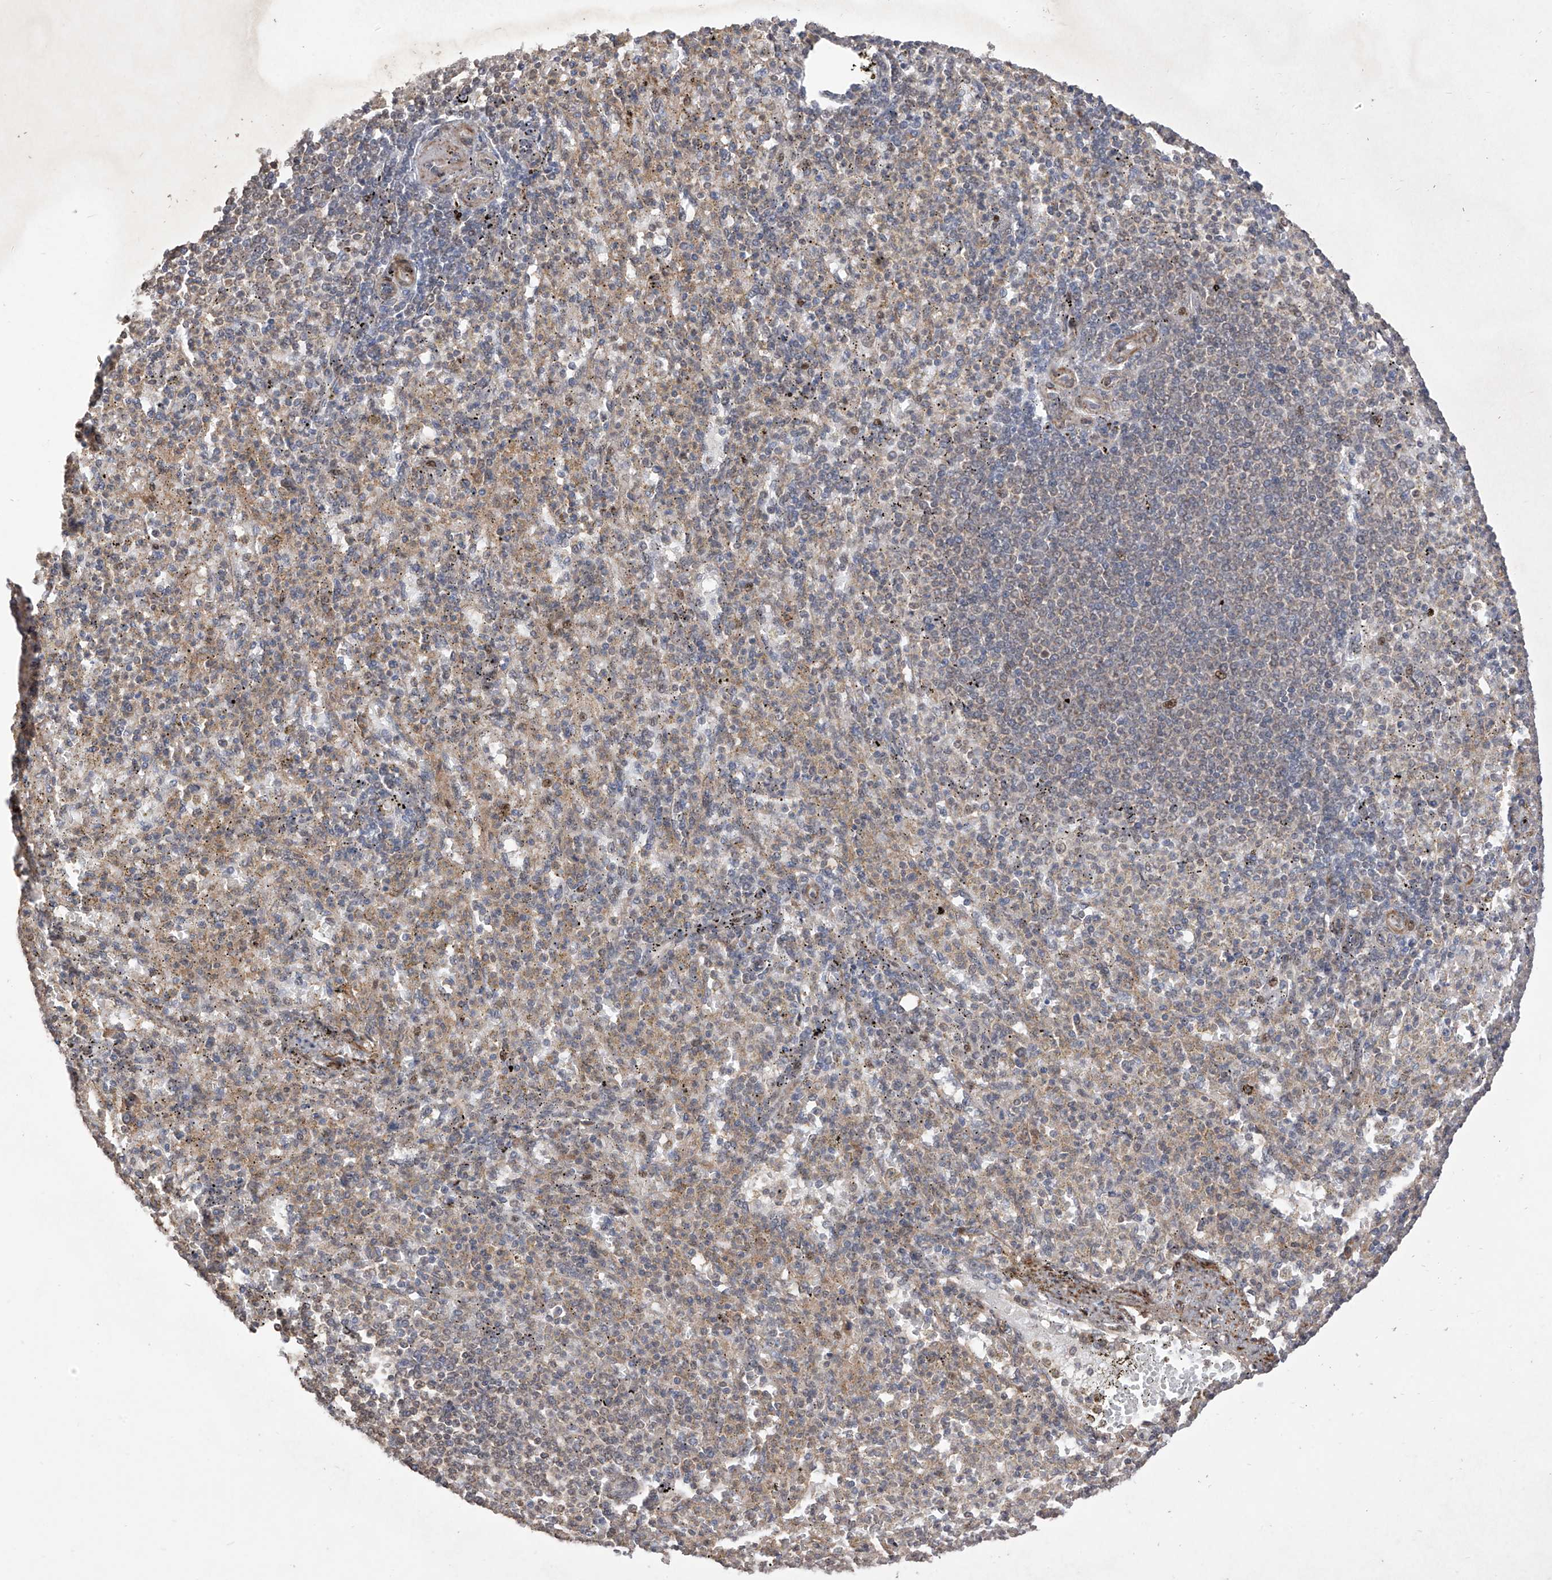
{"staining": {"intensity": "weak", "quantity": "<25%", "location": "cytoplasmic/membranous"}, "tissue": "spleen", "cell_type": "Cells in red pulp", "image_type": "normal", "snomed": [{"axis": "morphology", "description": "Normal tissue, NOS"}, {"axis": "topography", "description": "Spleen"}], "caption": "IHC micrograph of normal human spleen stained for a protein (brown), which shows no staining in cells in red pulp. Nuclei are stained in blue.", "gene": "LATS1", "patient": {"sex": "female", "age": 74}}